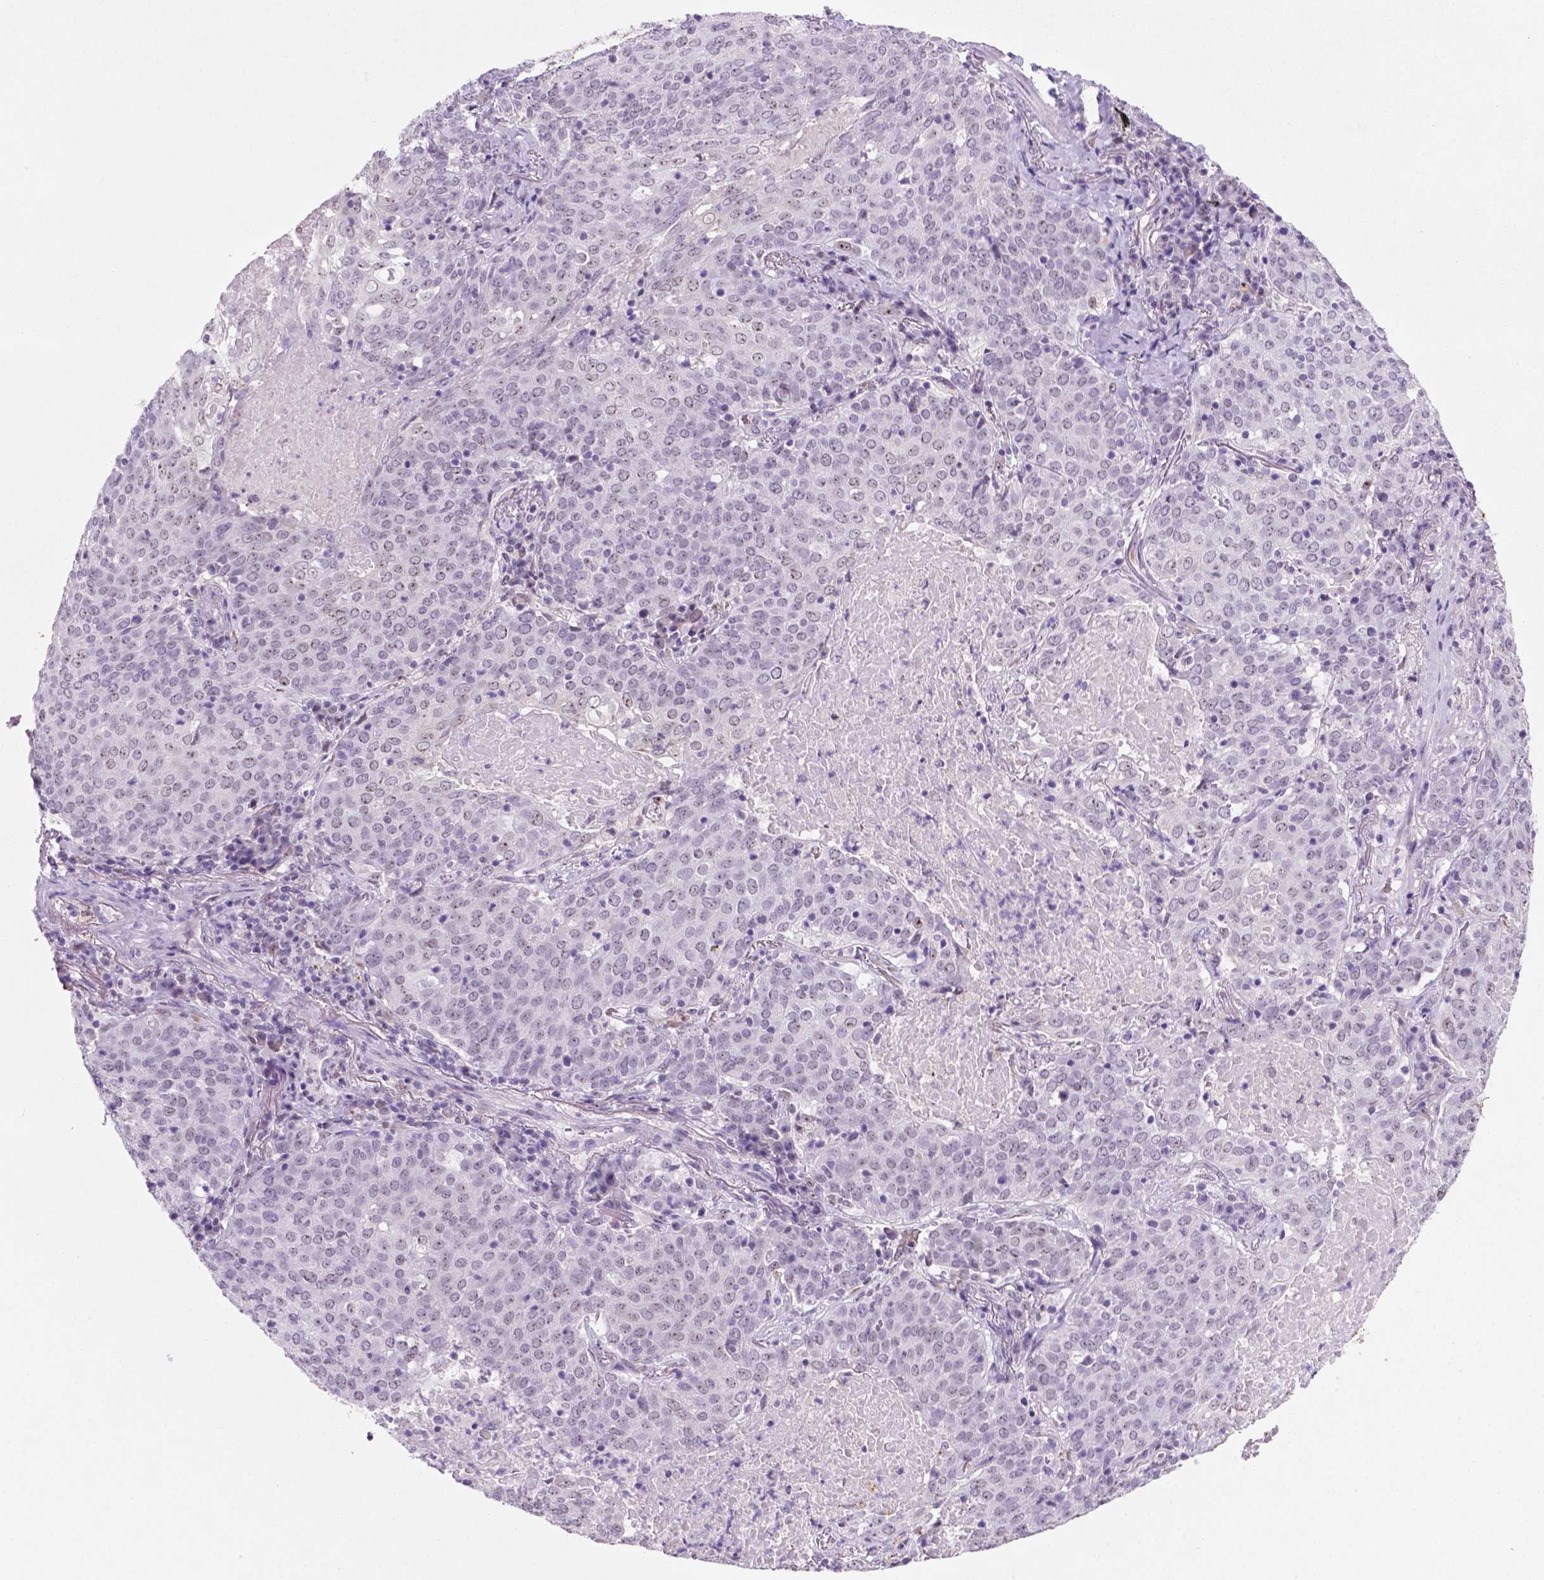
{"staining": {"intensity": "weak", "quantity": "<25%", "location": "nuclear"}, "tissue": "lung cancer", "cell_type": "Tumor cells", "image_type": "cancer", "snomed": [{"axis": "morphology", "description": "Squamous cell carcinoma, NOS"}, {"axis": "topography", "description": "Lung"}], "caption": "The micrograph reveals no staining of tumor cells in squamous cell carcinoma (lung). The staining was performed using DAB to visualize the protein expression in brown, while the nuclei were stained in blue with hematoxylin (Magnification: 20x).", "gene": "C18orf21", "patient": {"sex": "male", "age": 82}}